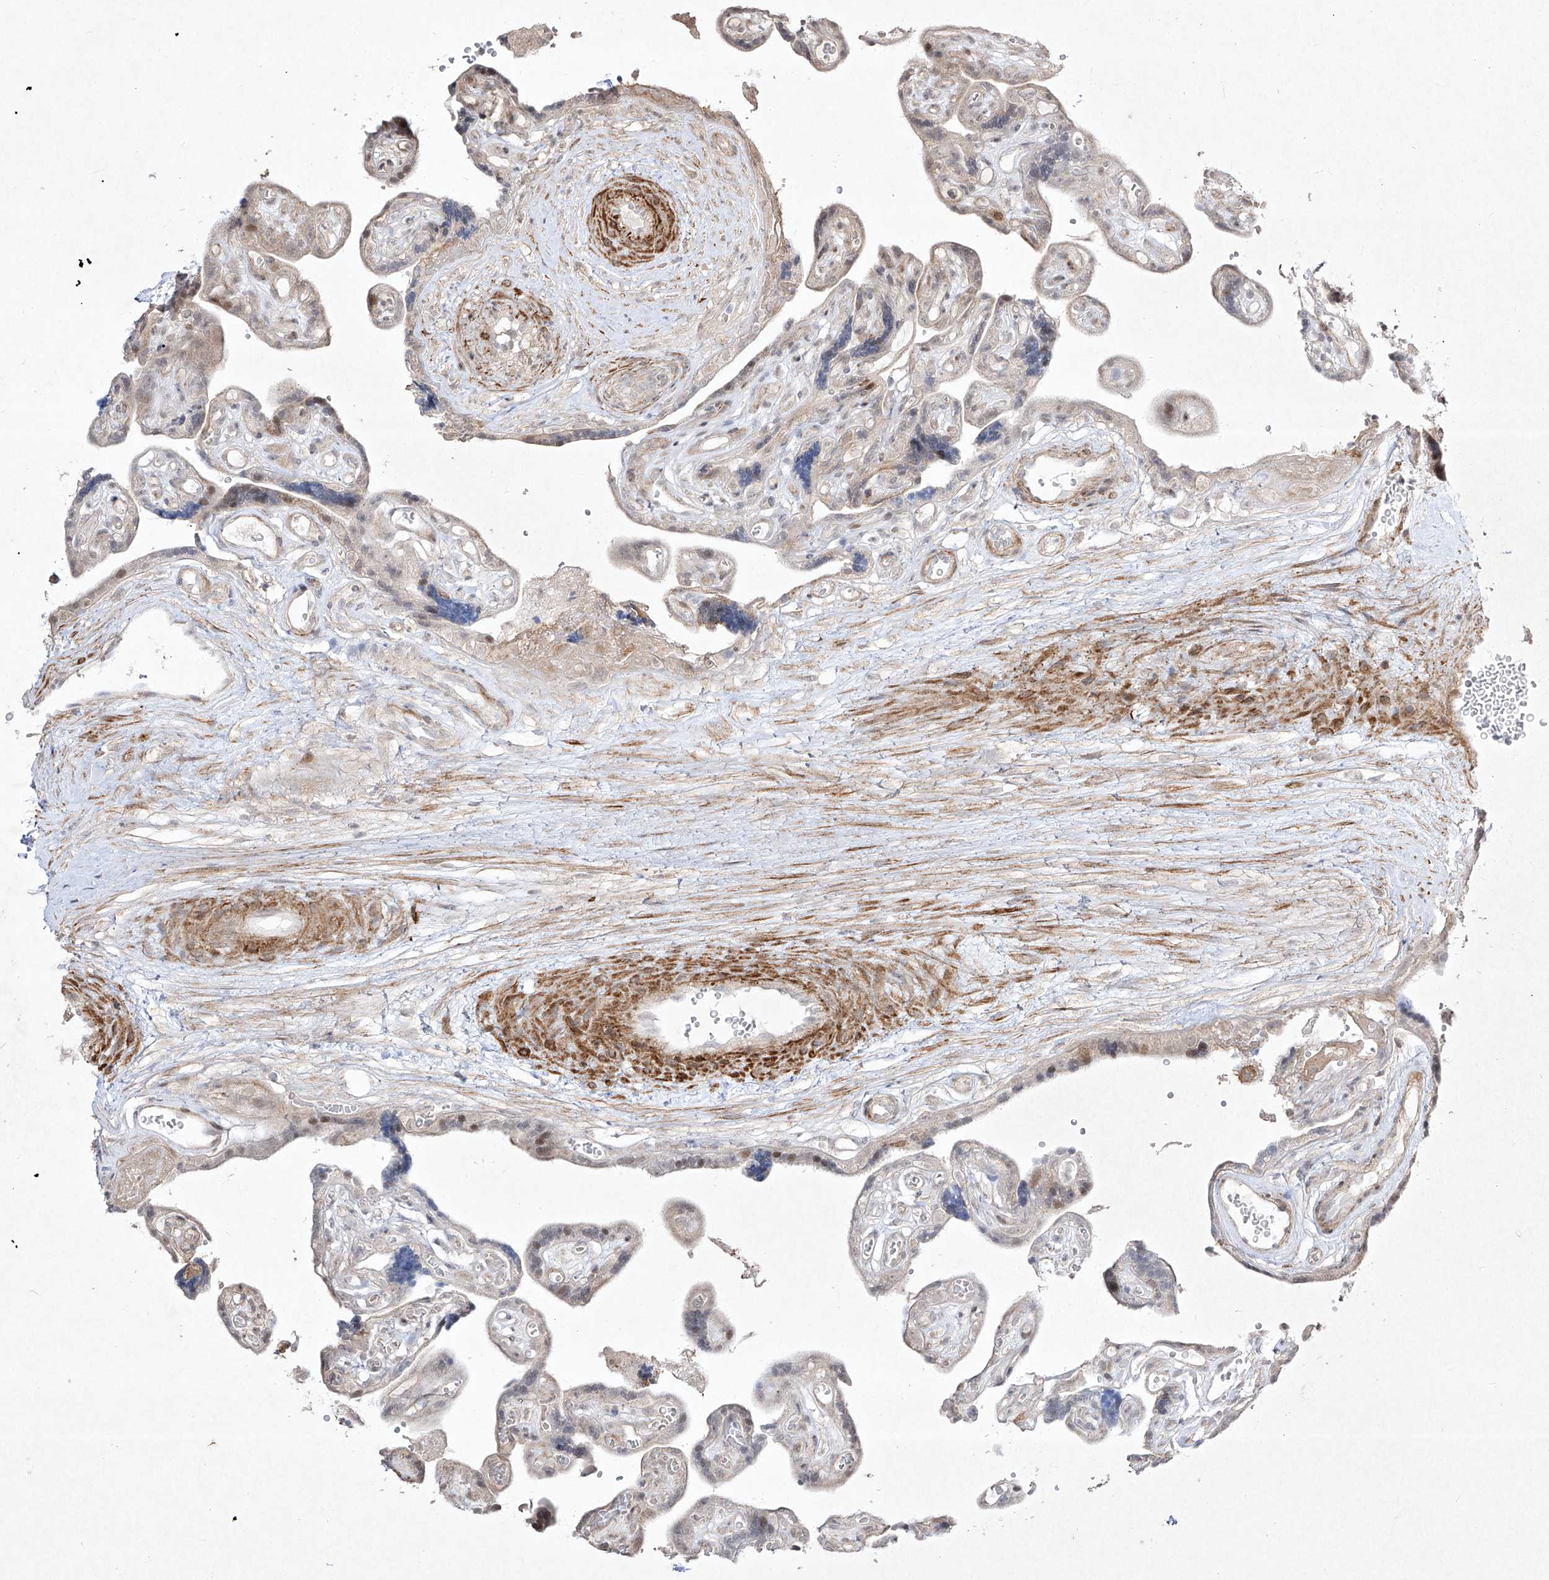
{"staining": {"intensity": "moderate", "quantity": ">75%", "location": "cytoplasmic/membranous,nuclear"}, "tissue": "placenta", "cell_type": "Decidual cells", "image_type": "normal", "snomed": [{"axis": "morphology", "description": "Normal tissue, NOS"}, {"axis": "topography", "description": "Placenta"}], "caption": "Placenta stained for a protein shows moderate cytoplasmic/membranous,nuclear positivity in decidual cells. The staining is performed using DAB (3,3'-diaminobenzidine) brown chromogen to label protein expression. The nuclei are counter-stained blue using hematoxylin.", "gene": "KDM1B", "patient": {"sex": "female", "age": 30}}